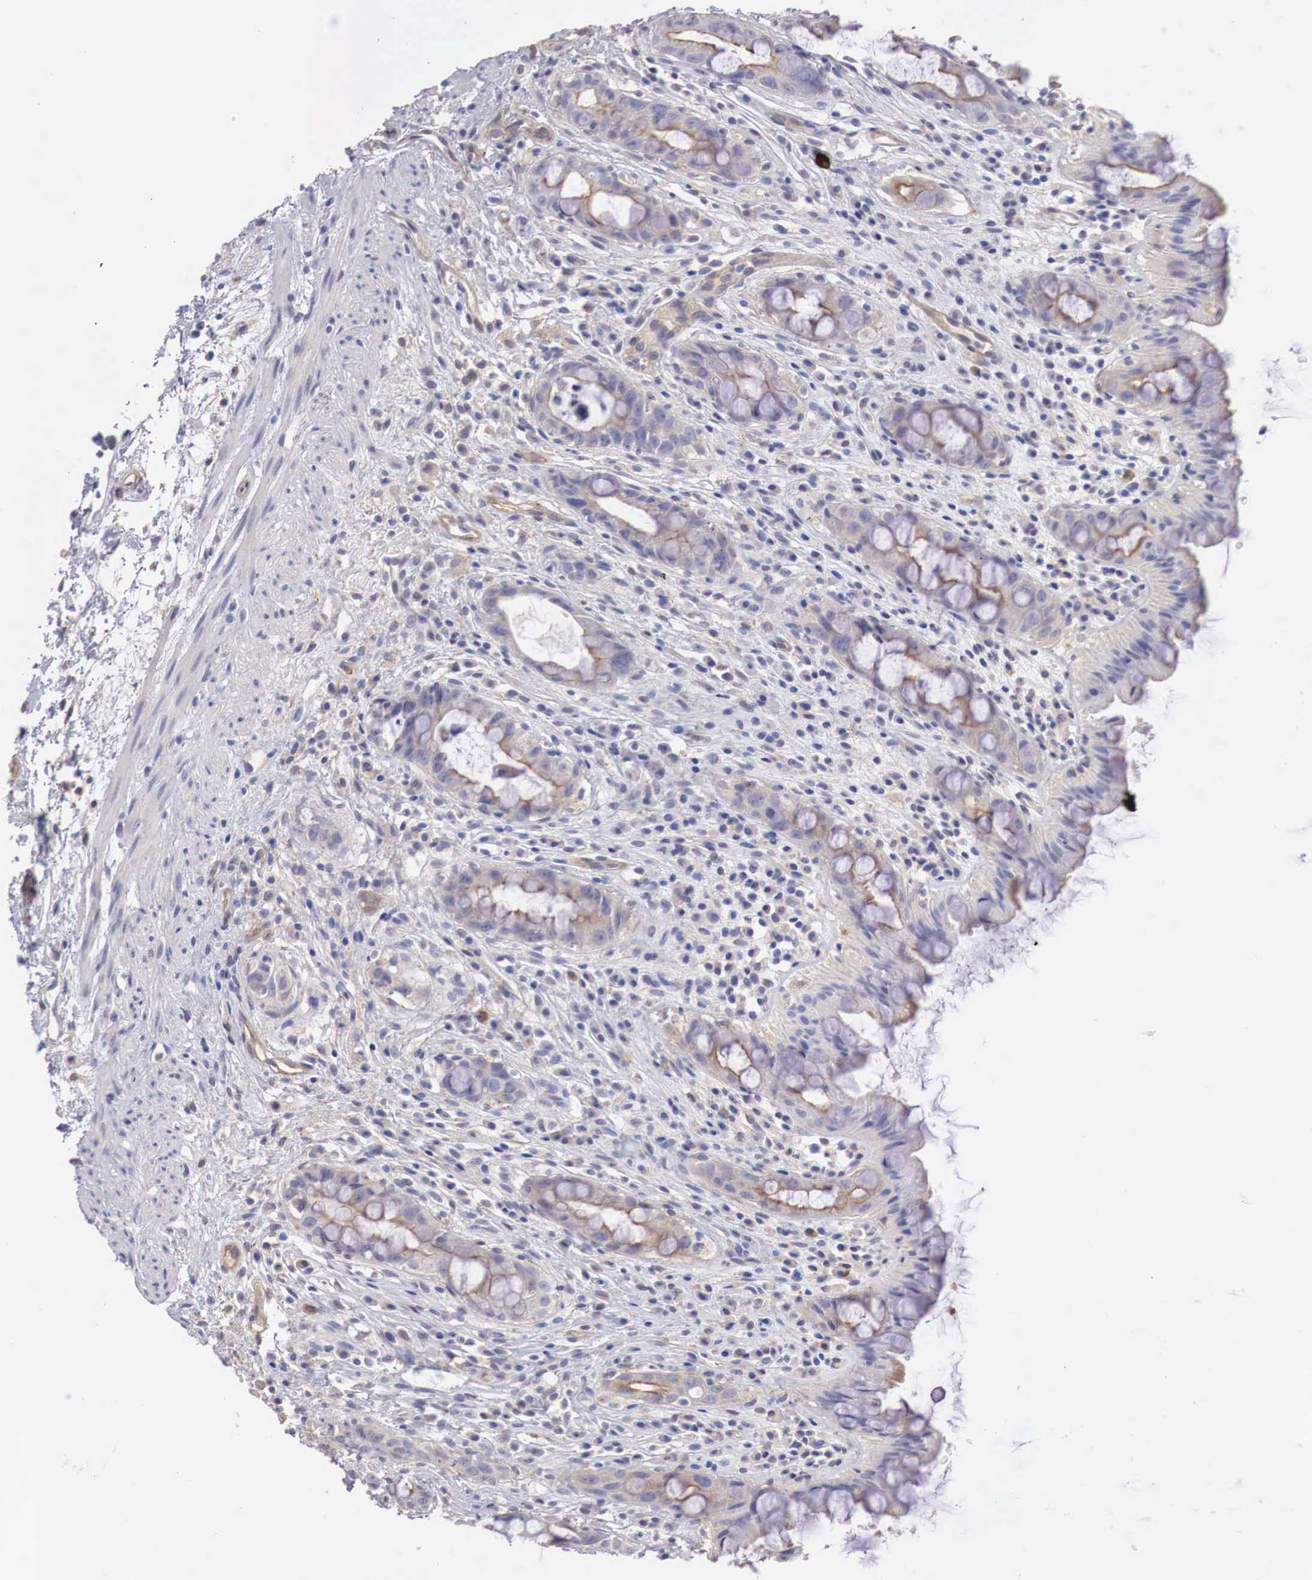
{"staining": {"intensity": "weak", "quantity": "25%-75%", "location": "cytoplasmic/membranous"}, "tissue": "rectum", "cell_type": "Glandular cells", "image_type": "normal", "snomed": [{"axis": "morphology", "description": "Normal tissue, NOS"}, {"axis": "topography", "description": "Rectum"}], "caption": "Rectum stained with a protein marker shows weak staining in glandular cells.", "gene": "KLHDC7B", "patient": {"sex": "male", "age": 65}}